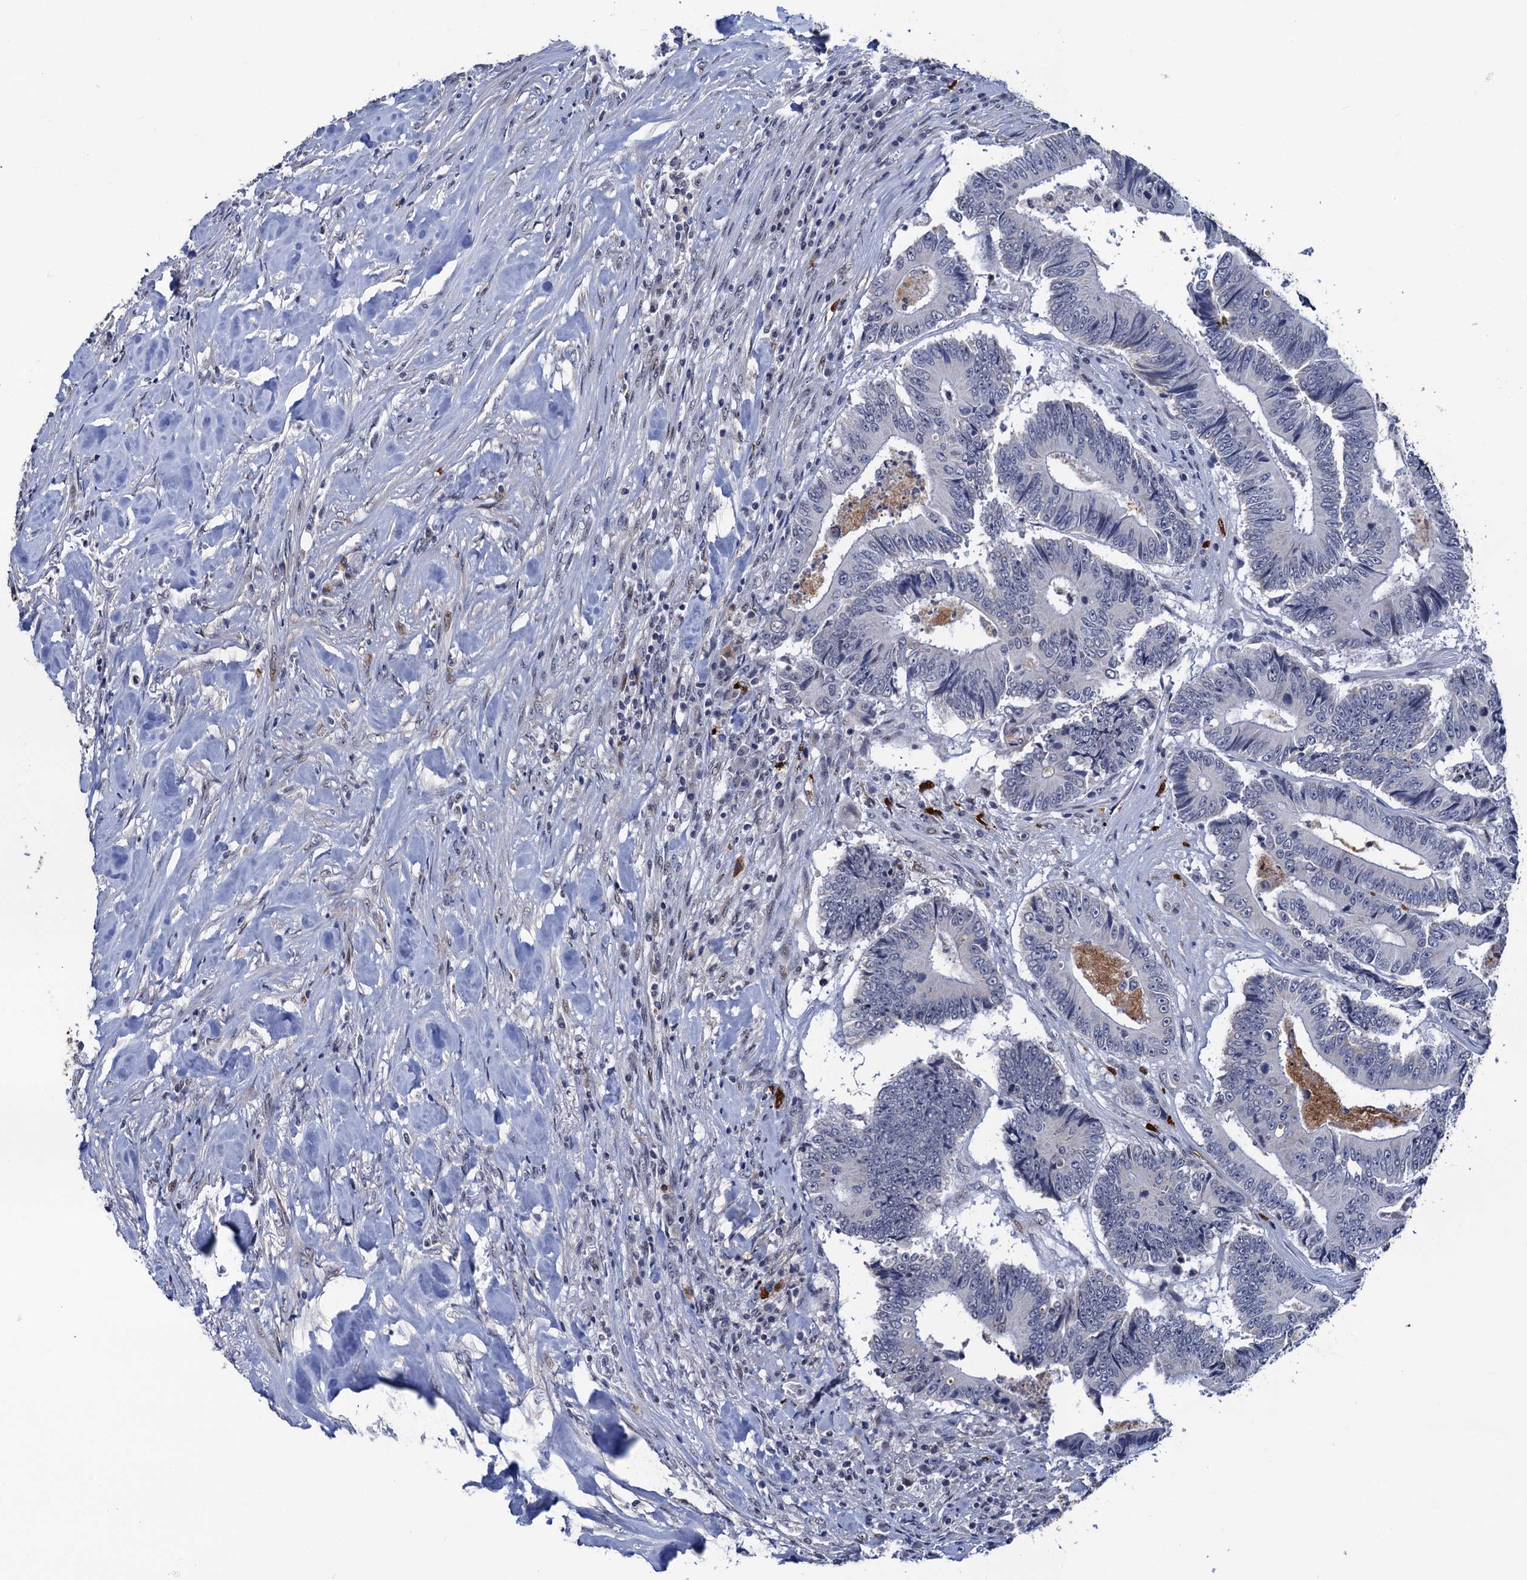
{"staining": {"intensity": "negative", "quantity": "none", "location": "none"}, "tissue": "colorectal cancer", "cell_type": "Tumor cells", "image_type": "cancer", "snomed": [{"axis": "morphology", "description": "Adenocarcinoma, NOS"}, {"axis": "topography", "description": "Colon"}], "caption": "DAB immunohistochemical staining of human colorectal cancer displays no significant expression in tumor cells. (DAB (3,3'-diaminobenzidine) IHC with hematoxylin counter stain).", "gene": "FAM222A", "patient": {"sex": "male", "age": 83}}